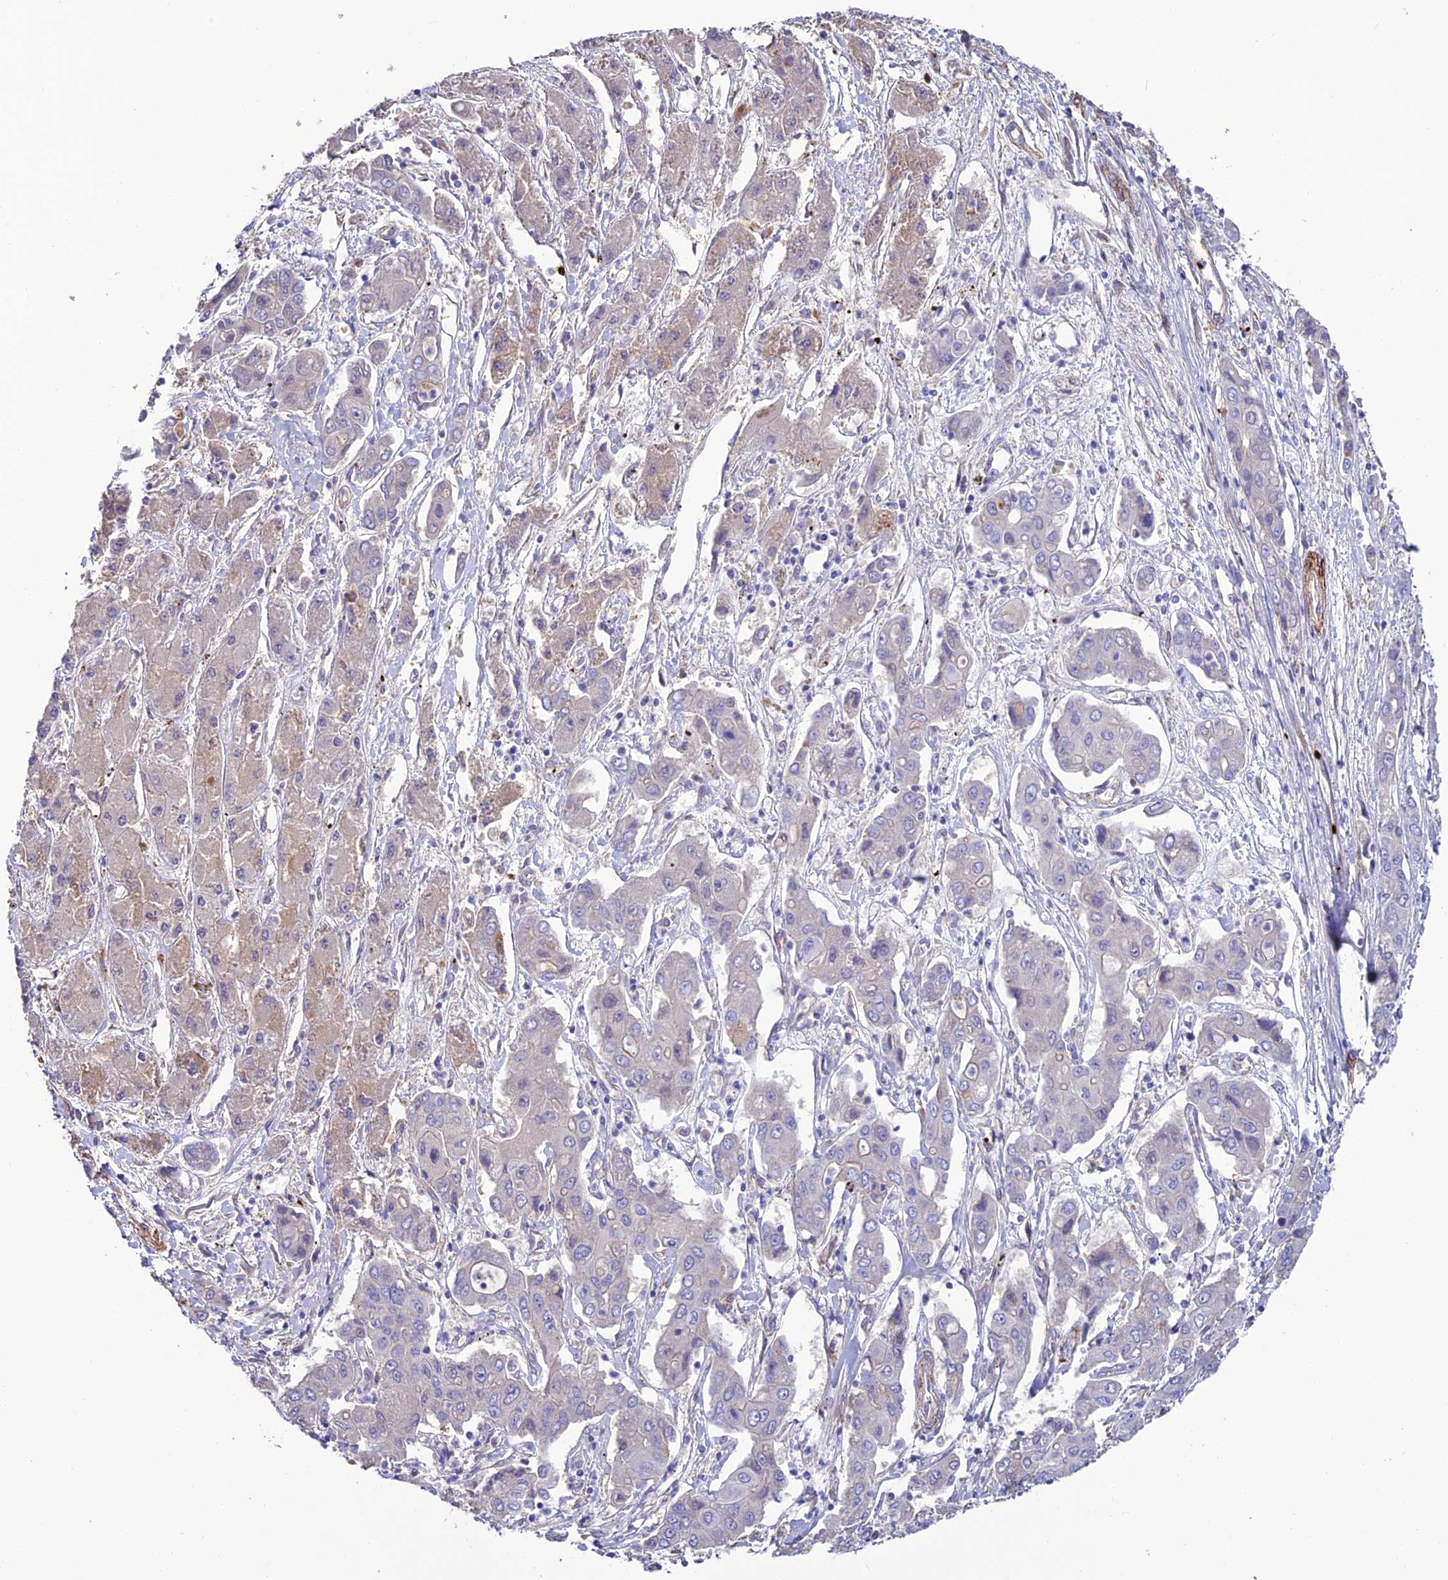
{"staining": {"intensity": "negative", "quantity": "none", "location": "none"}, "tissue": "liver cancer", "cell_type": "Tumor cells", "image_type": "cancer", "snomed": [{"axis": "morphology", "description": "Cholangiocarcinoma"}, {"axis": "topography", "description": "Liver"}], "caption": "Immunohistochemistry (IHC) histopathology image of neoplastic tissue: human liver cancer (cholangiocarcinoma) stained with DAB exhibits no significant protein staining in tumor cells.", "gene": "REX1BD", "patient": {"sex": "male", "age": 67}}